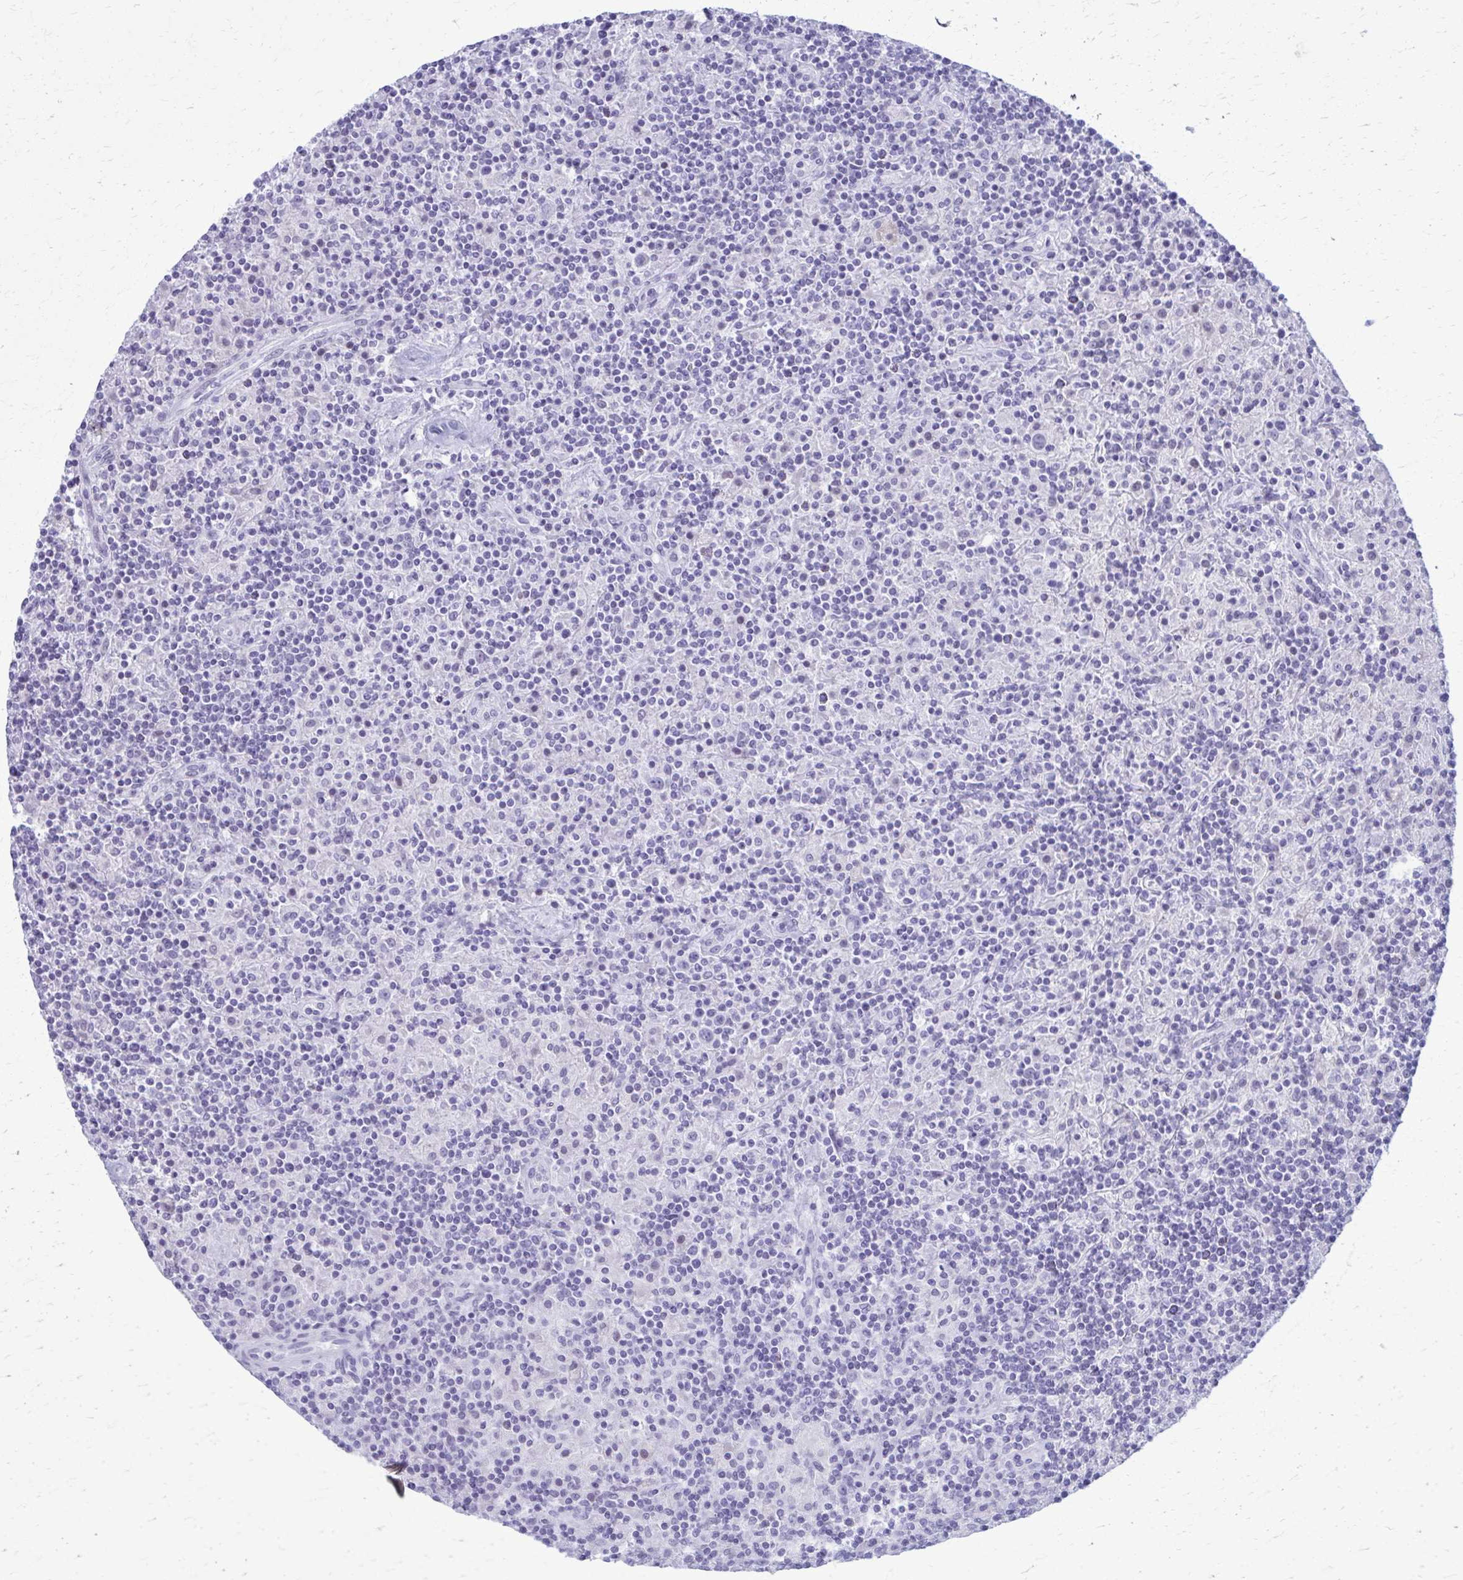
{"staining": {"intensity": "negative", "quantity": "none", "location": "none"}, "tissue": "lymphoma", "cell_type": "Tumor cells", "image_type": "cancer", "snomed": [{"axis": "morphology", "description": "Hodgkin's disease, NOS"}, {"axis": "topography", "description": "Lymph node"}], "caption": "This is an immunohistochemistry (IHC) image of Hodgkin's disease. There is no positivity in tumor cells.", "gene": "ACSM2B", "patient": {"sex": "male", "age": 70}}